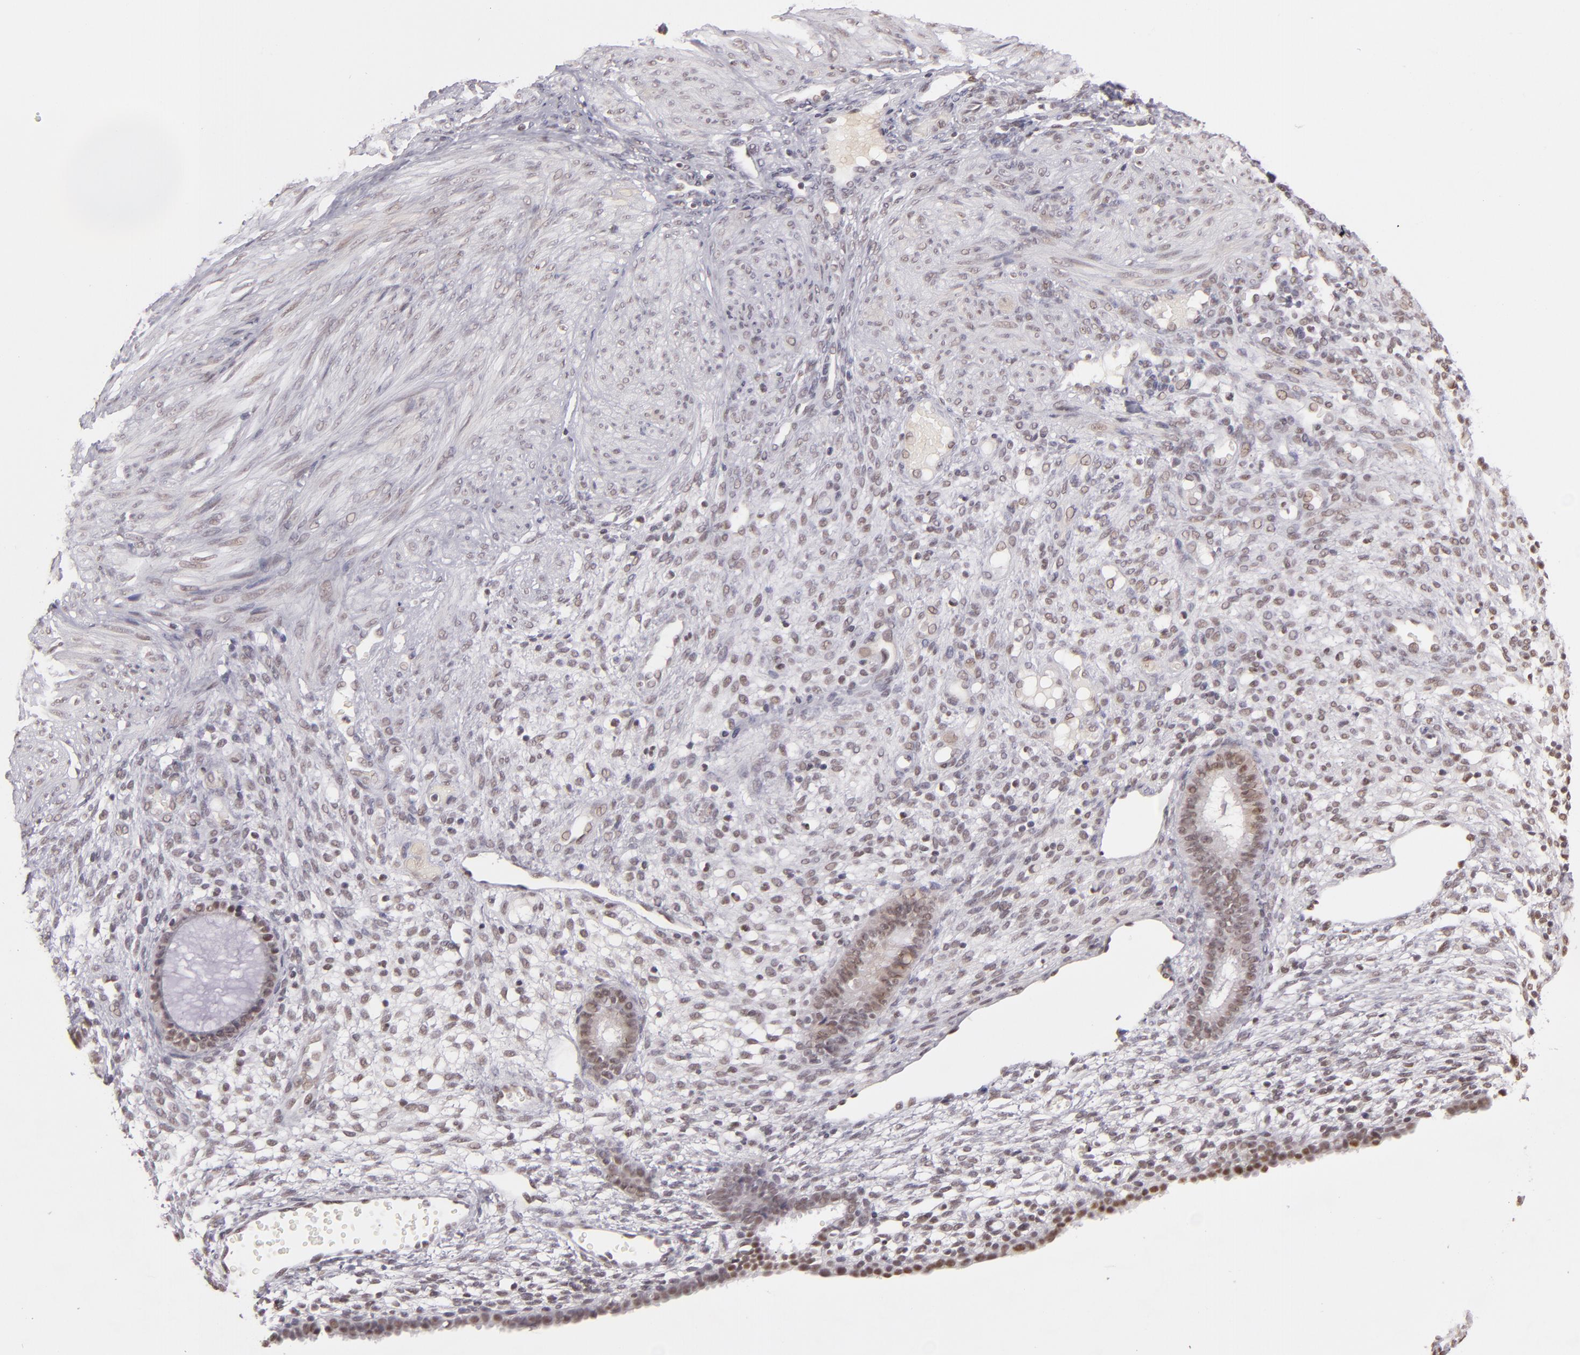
{"staining": {"intensity": "weak", "quantity": "25%-75%", "location": "nuclear"}, "tissue": "endometrium", "cell_type": "Cells in endometrial stroma", "image_type": "normal", "snomed": [{"axis": "morphology", "description": "Normal tissue, NOS"}, {"axis": "topography", "description": "Endometrium"}], "caption": "Endometrium stained with a brown dye shows weak nuclear positive expression in approximately 25%-75% of cells in endometrial stroma.", "gene": "INTS6", "patient": {"sex": "female", "age": 72}}